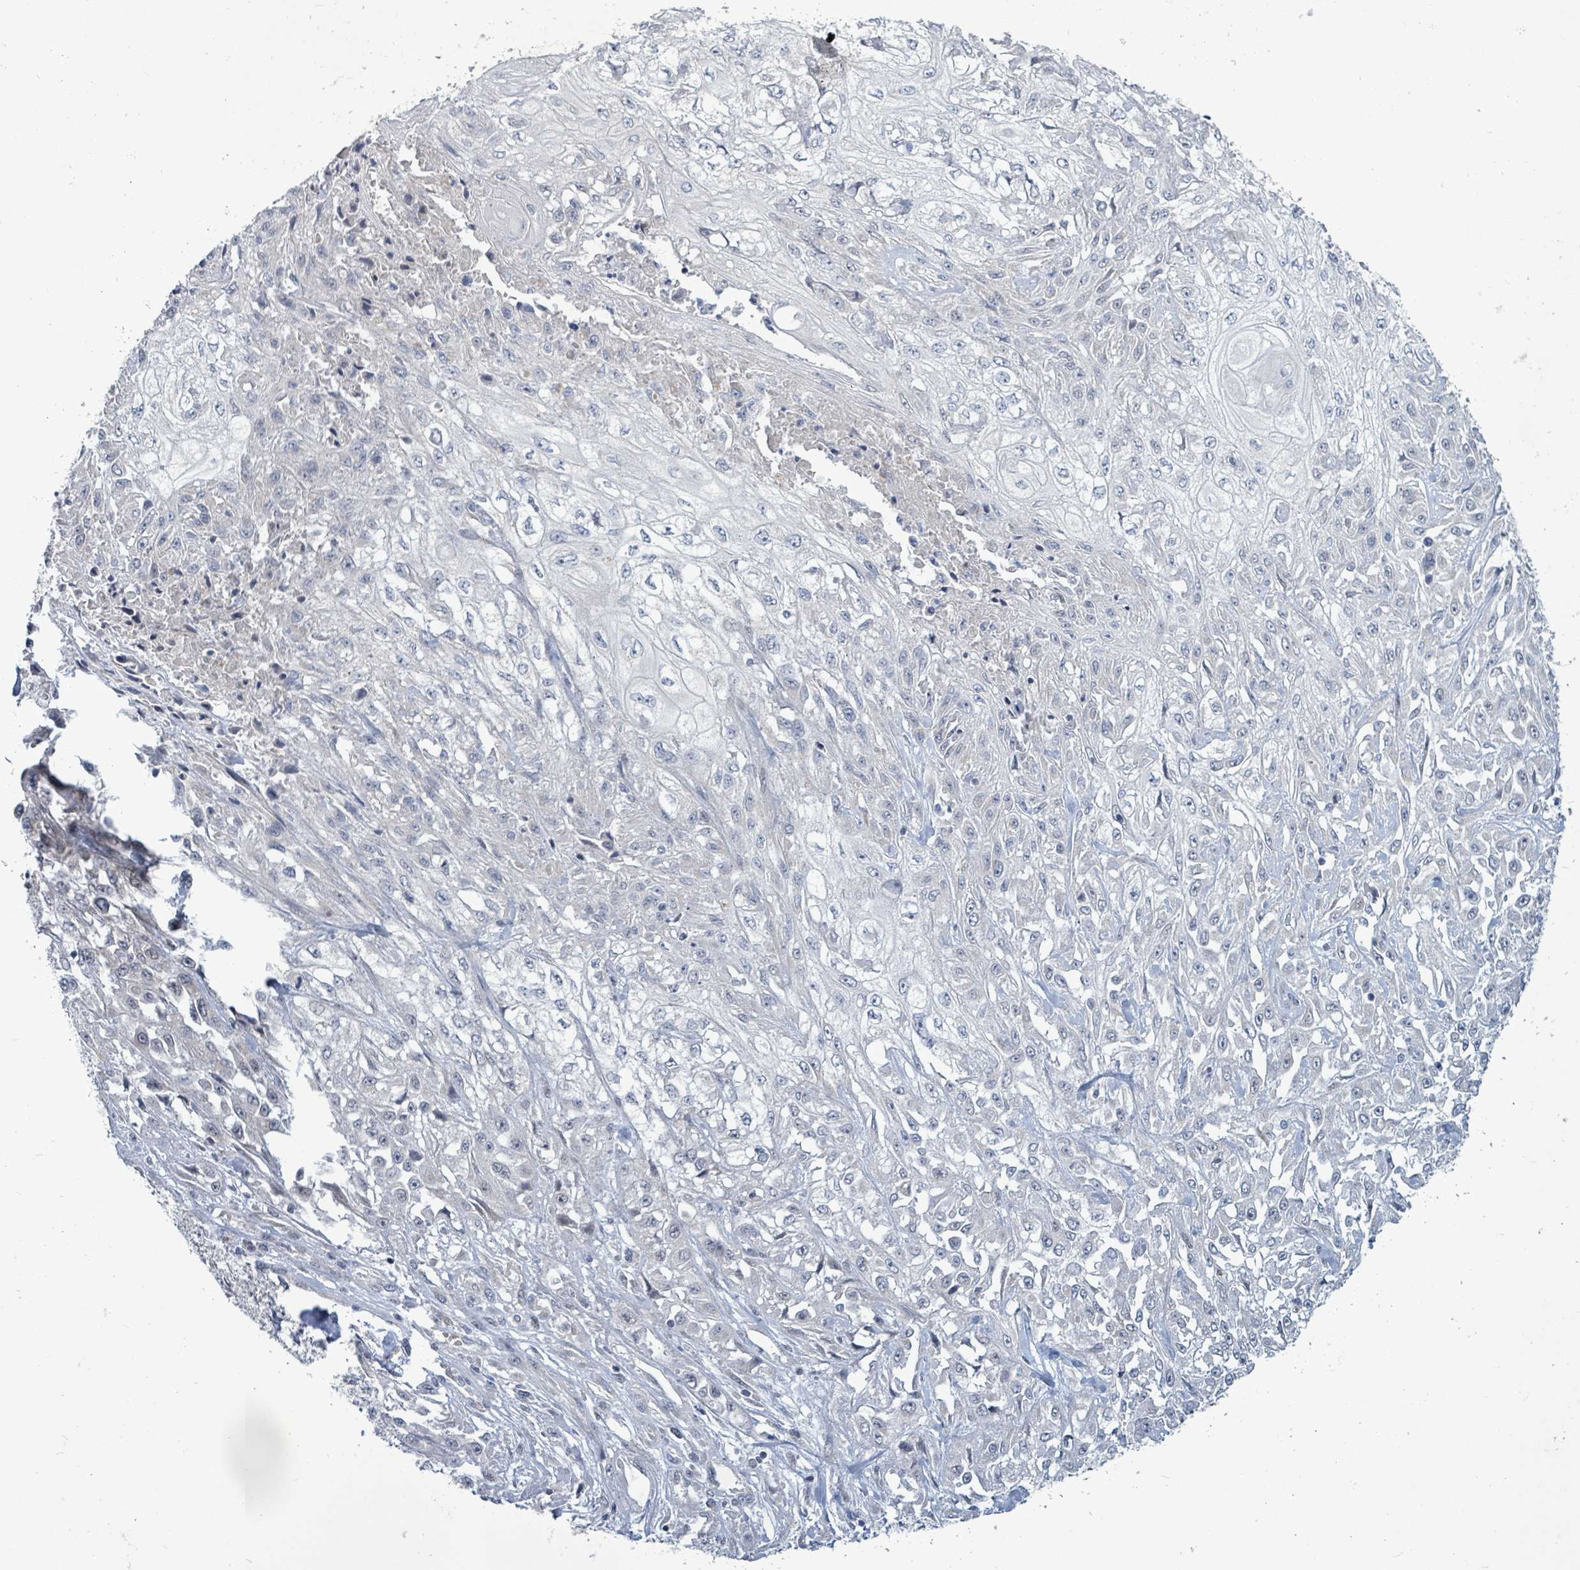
{"staining": {"intensity": "negative", "quantity": "none", "location": "none"}, "tissue": "skin cancer", "cell_type": "Tumor cells", "image_type": "cancer", "snomed": [{"axis": "morphology", "description": "Squamous cell carcinoma, NOS"}, {"axis": "morphology", "description": "Squamous cell carcinoma, metastatic, NOS"}, {"axis": "topography", "description": "Skin"}, {"axis": "topography", "description": "Lymph node"}], "caption": "High magnification brightfield microscopy of skin cancer (squamous cell carcinoma) stained with DAB (3,3'-diaminobenzidine) (brown) and counterstained with hematoxylin (blue): tumor cells show no significant expression. Brightfield microscopy of immunohistochemistry (IHC) stained with DAB (brown) and hematoxylin (blue), captured at high magnification.", "gene": "ZFPM1", "patient": {"sex": "male", "age": 75}}